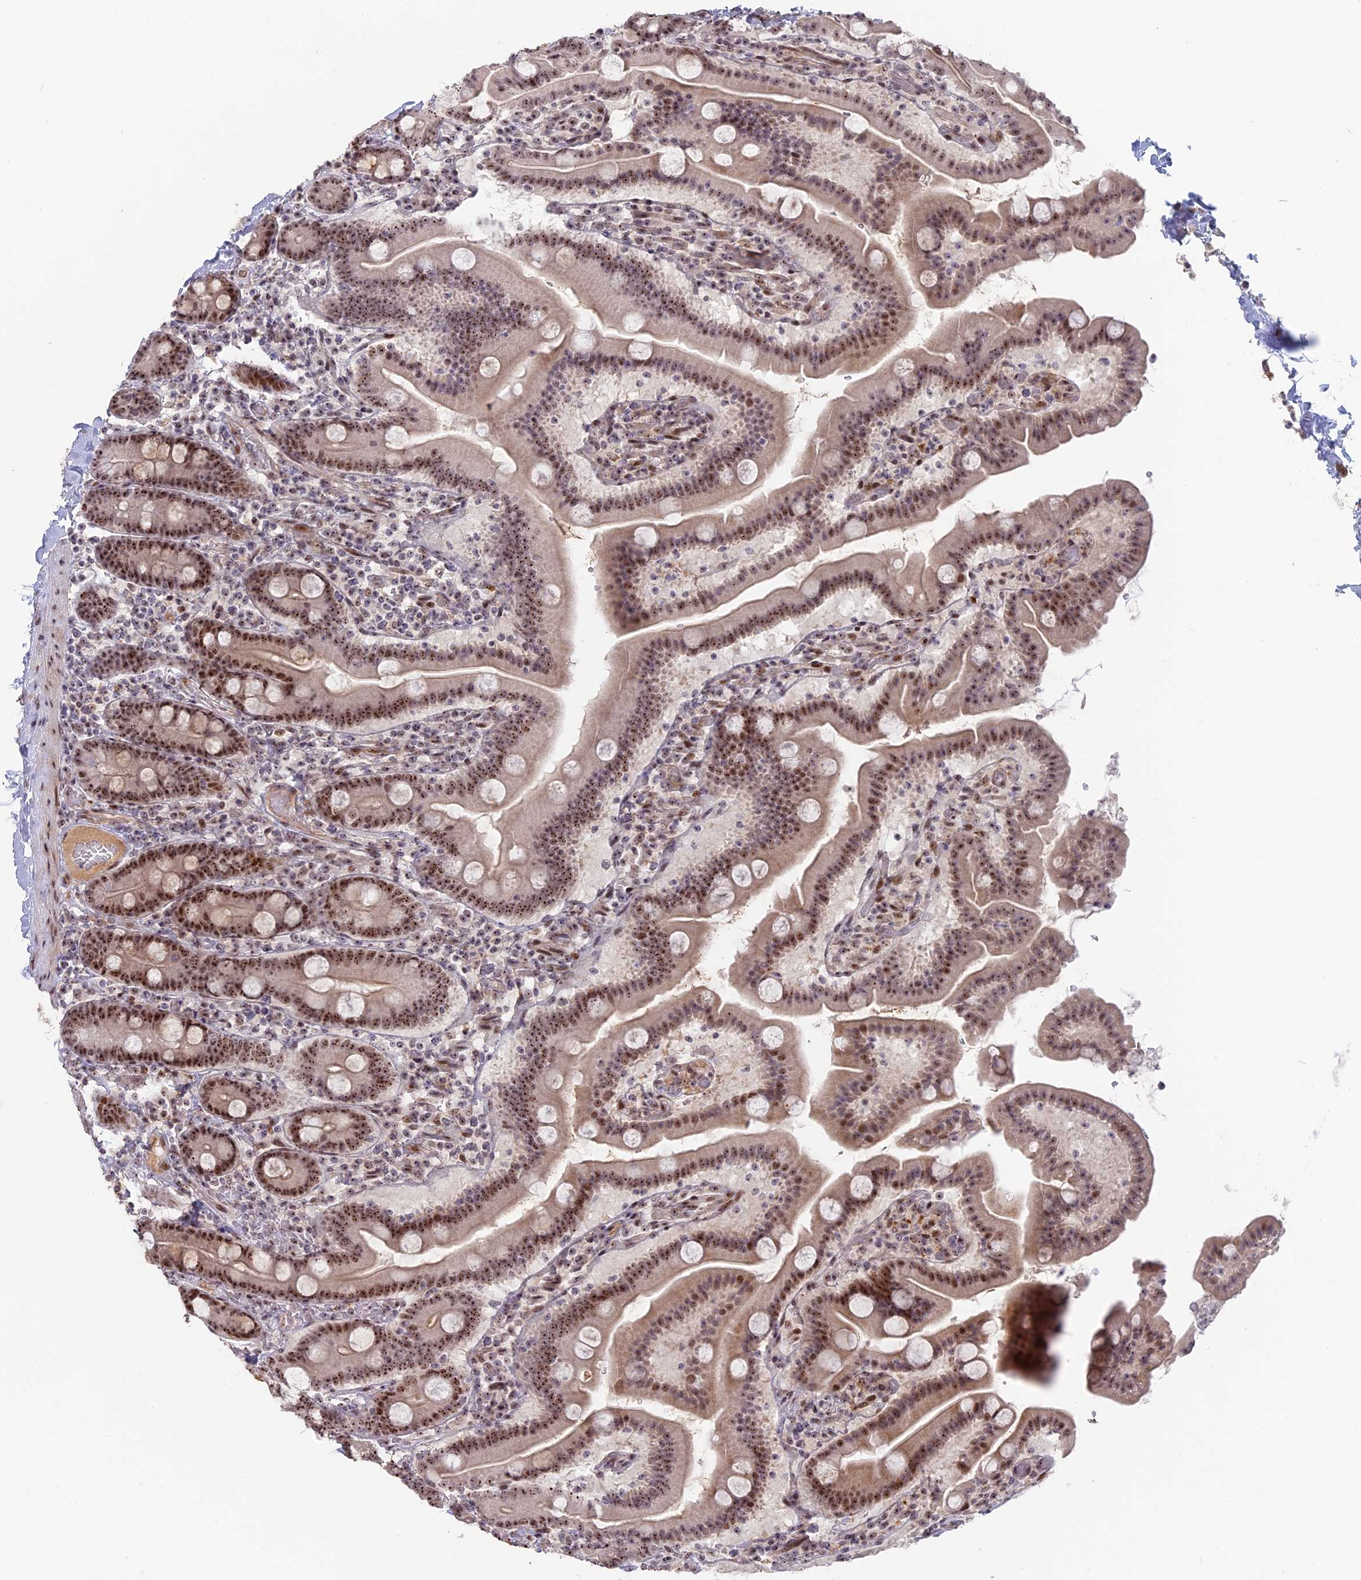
{"staining": {"intensity": "strong", "quantity": ">75%", "location": "nuclear"}, "tissue": "duodenum", "cell_type": "Glandular cells", "image_type": "normal", "snomed": [{"axis": "morphology", "description": "Normal tissue, NOS"}, {"axis": "topography", "description": "Duodenum"}], "caption": "This histopathology image exhibits IHC staining of unremarkable duodenum, with high strong nuclear positivity in approximately >75% of glandular cells.", "gene": "FAM131A", "patient": {"sex": "male", "age": 55}}